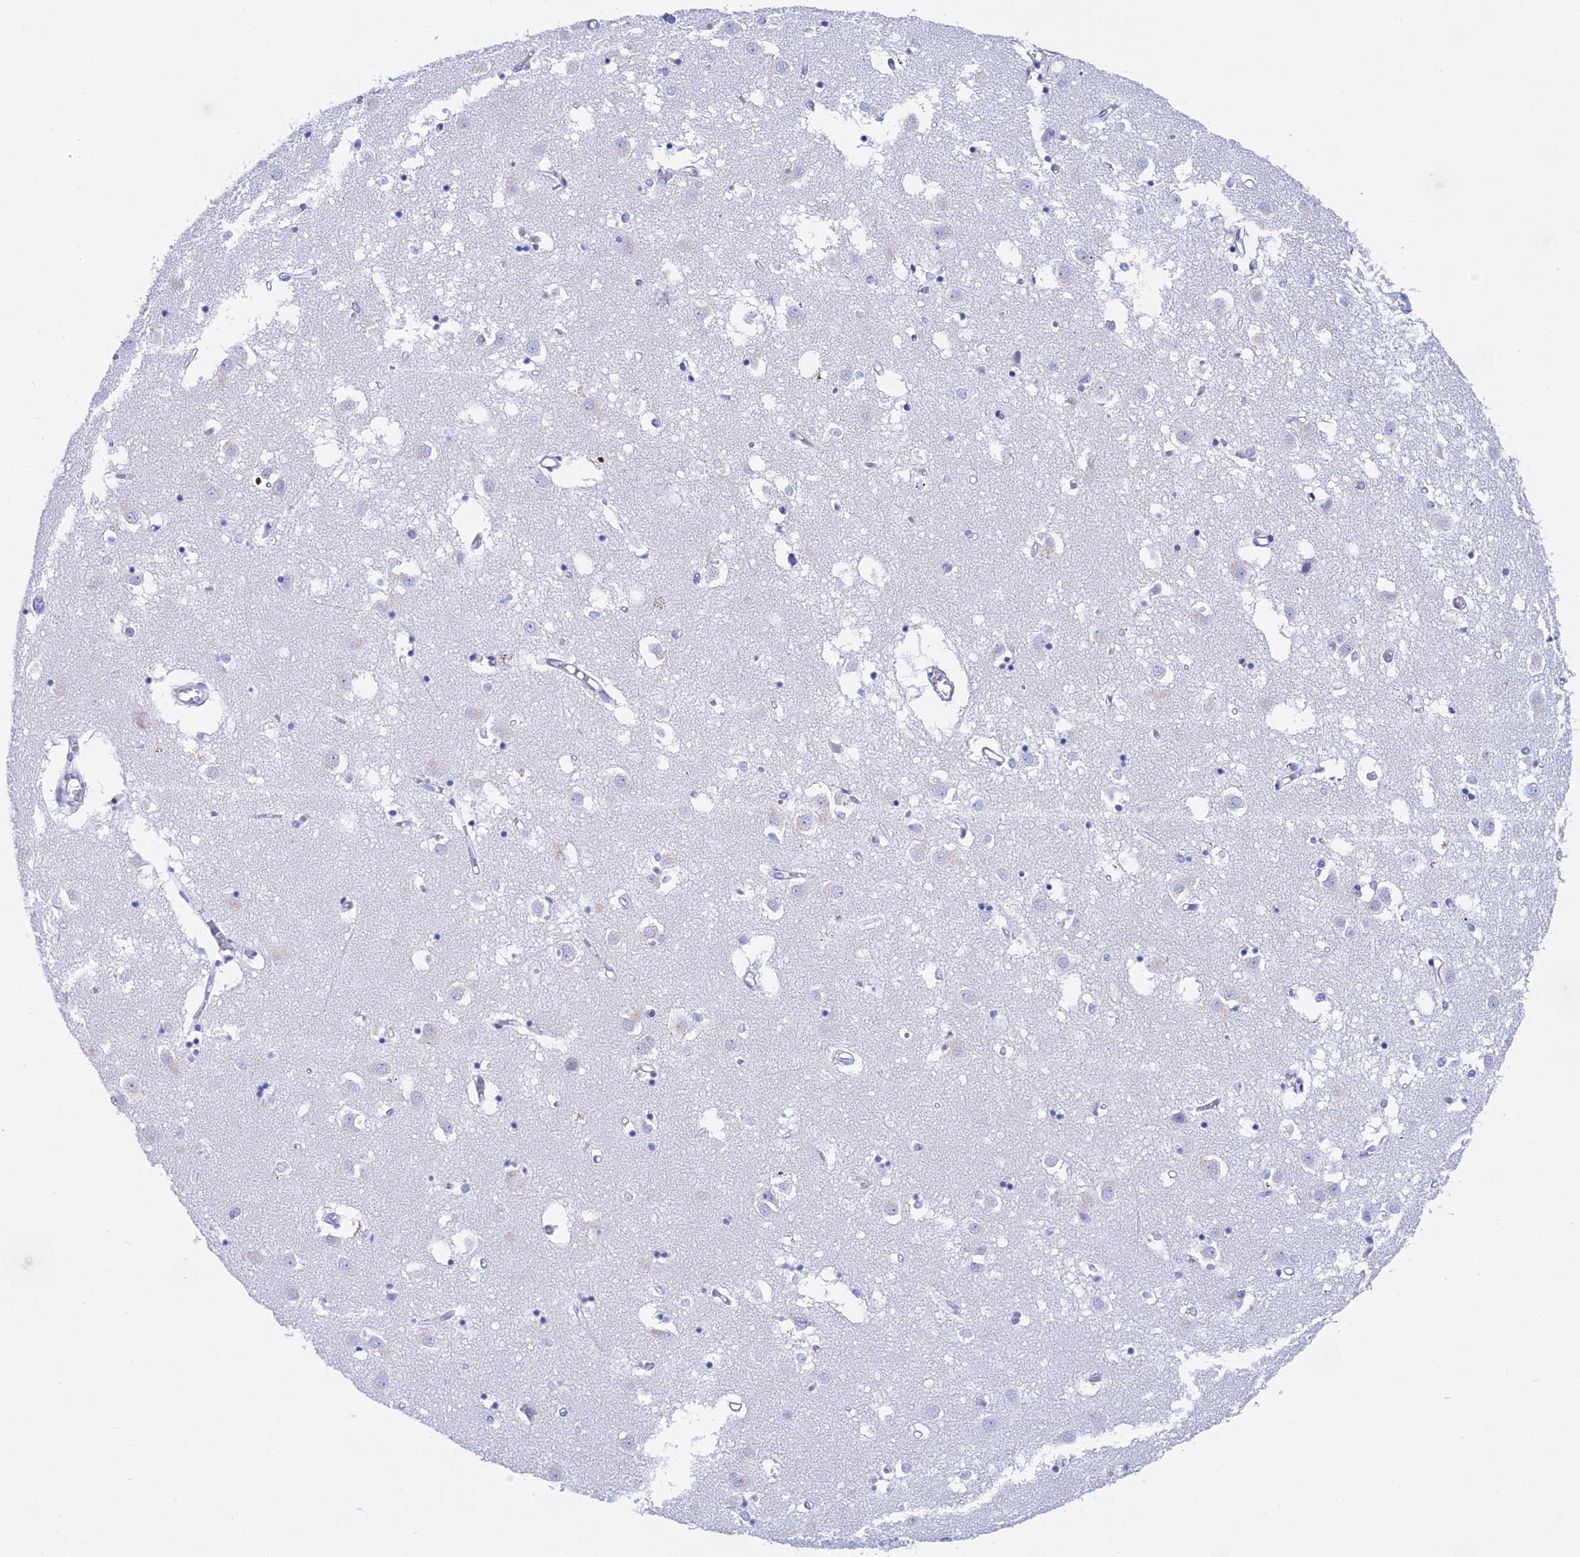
{"staining": {"intensity": "negative", "quantity": "none", "location": "none"}, "tissue": "caudate", "cell_type": "Glial cells", "image_type": "normal", "snomed": [{"axis": "morphology", "description": "Normal tissue, NOS"}, {"axis": "topography", "description": "Lateral ventricle wall"}], "caption": "A histopathology image of caudate stained for a protein reveals no brown staining in glial cells. The staining was performed using DAB (3,3'-diaminobenzidine) to visualize the protein expression in brown, while the nuclei were stained in blue with hematoxylin (Magnification: 20x).", "gene": "TEX101", "patient": {"sex": "male", "age": 70}}